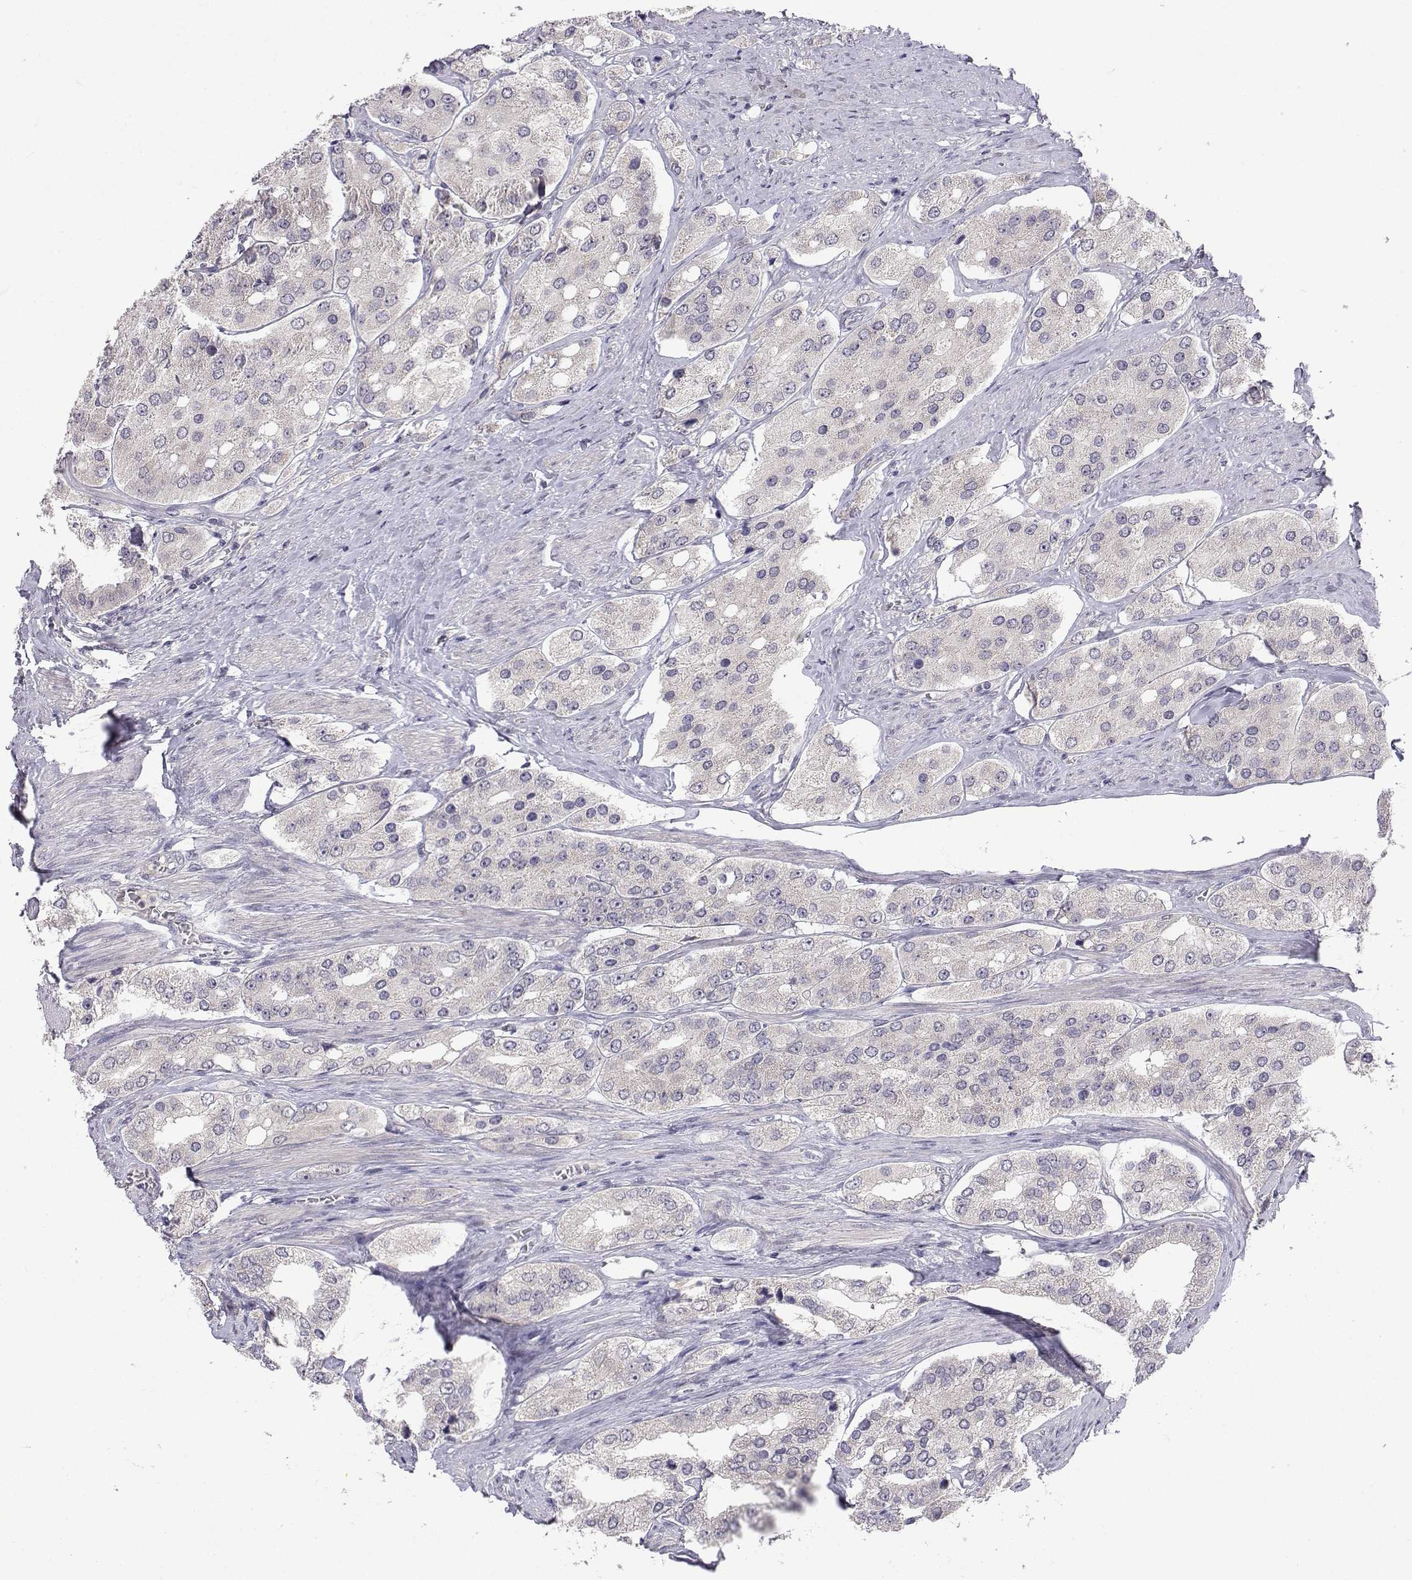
{"staining": {"intensity": "negative", "quantity": "none", "location": "none"}, "tissue": "prostate cancer", "cell_type": "Tumor cells", "image_type": "cancer", "snomed": [{"axis": "morphology", "description": "Adenocarcinoma, Low grade"}, {"axis": "topography", "description": "Prostate"}], "caption": "An immunohistochemistry histopathology image of prostate low-grade adenocarcinoma is shown. There is no staining in tumor cells of prostate low-grade adenocarcinoma. (DAB (3,3'-diaminobenzidine) immunohistochemistry visualized using brightfield microscopy, high magnification).", "gene": "SLC6A3", "patient": {"sex": "male", "age": 69}}